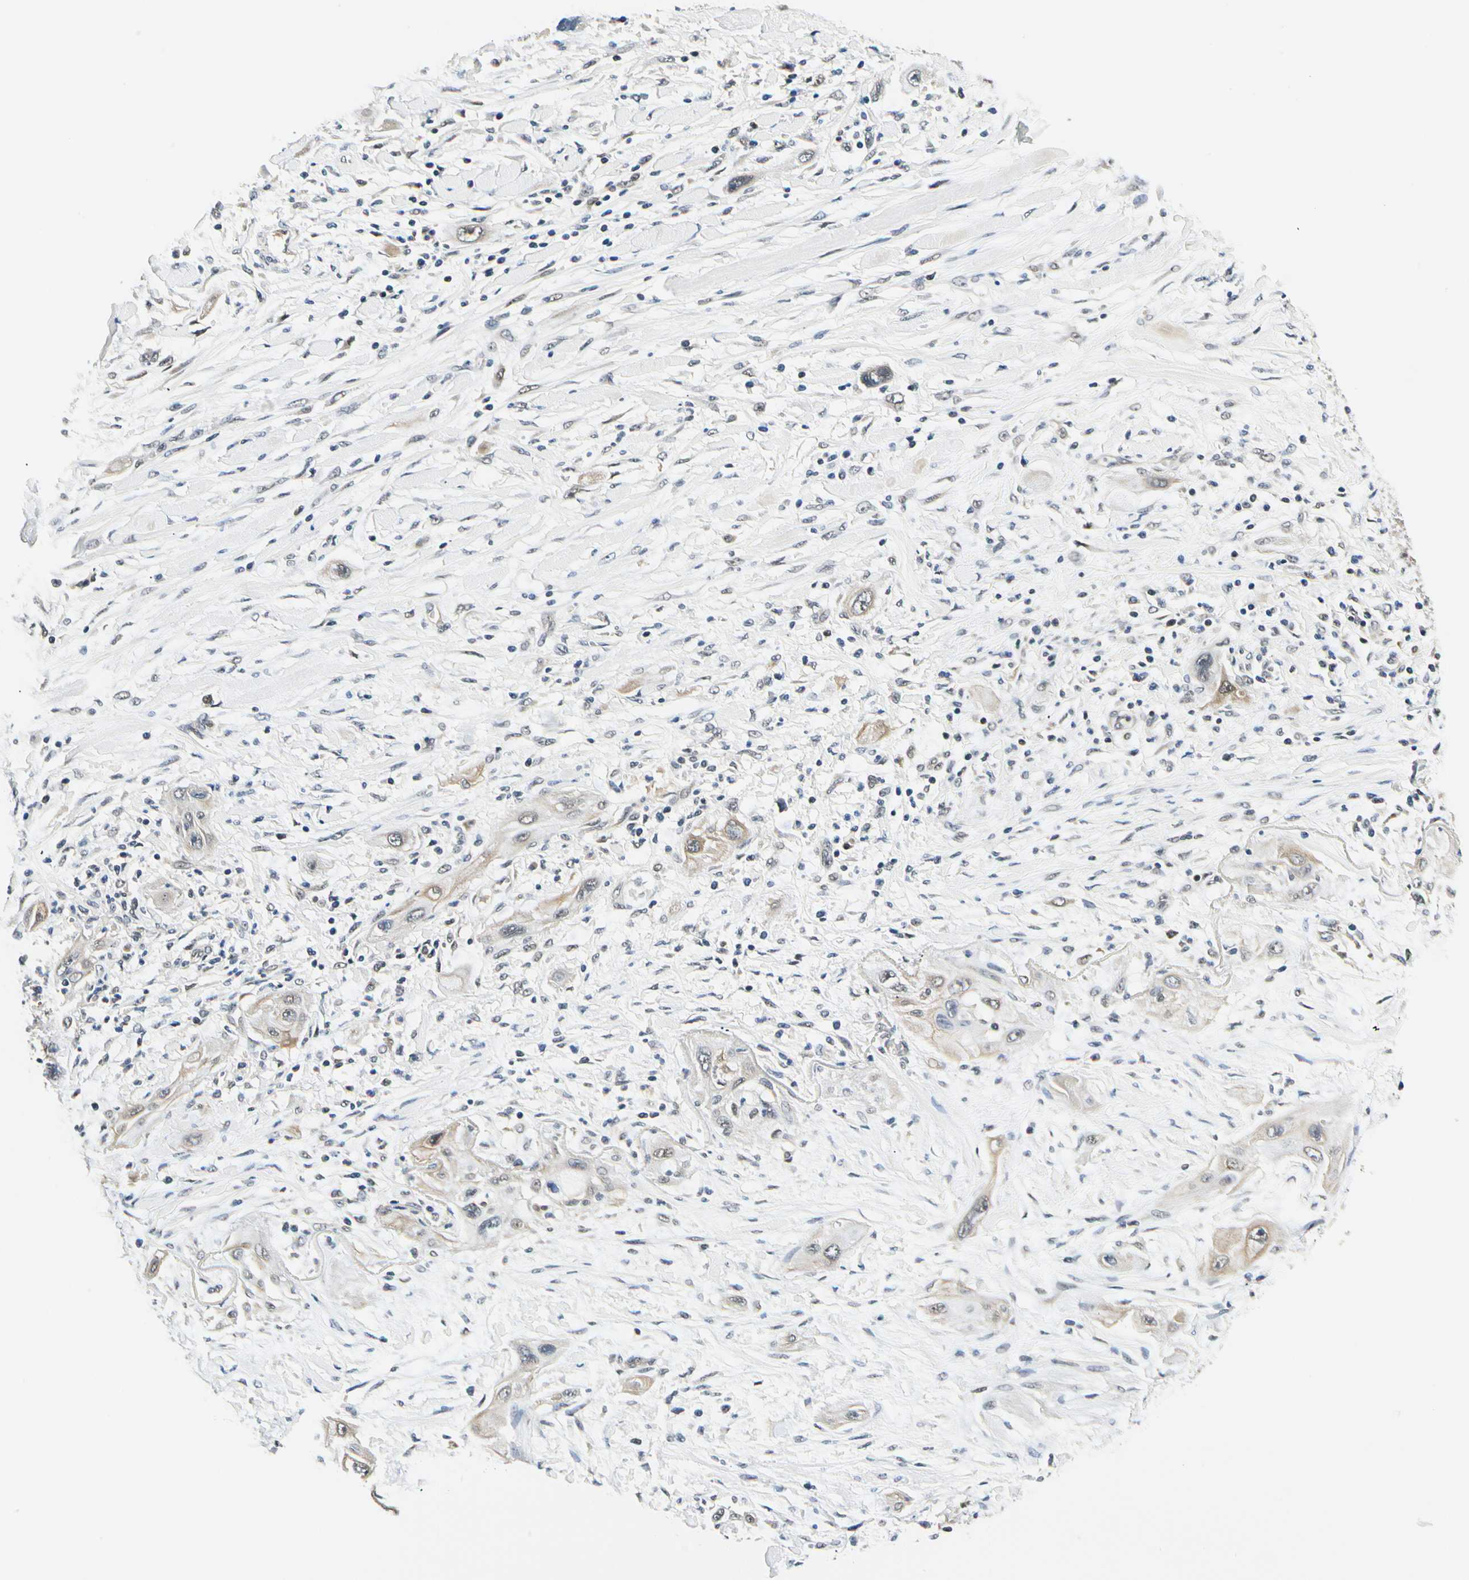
{"staining": {"intensity": "weak", "quantity": "<25%", "location": "cytoplasmic/membranous"}, "tissue": "lung cancer", "cell_type": "Tumor cells", "image_type": "cancer", "snomed": [{"axis": "morphology", "description": "Squamous cell carcinoma, NOS"}, {"axis": "topography", "description": "Lung"}], "caption": "Tumor cells show no significant positivity in lung cancer (squamous cell carcinoma).", "gene": "PDK2", "patient": {"sex": "female", "age": 47}}